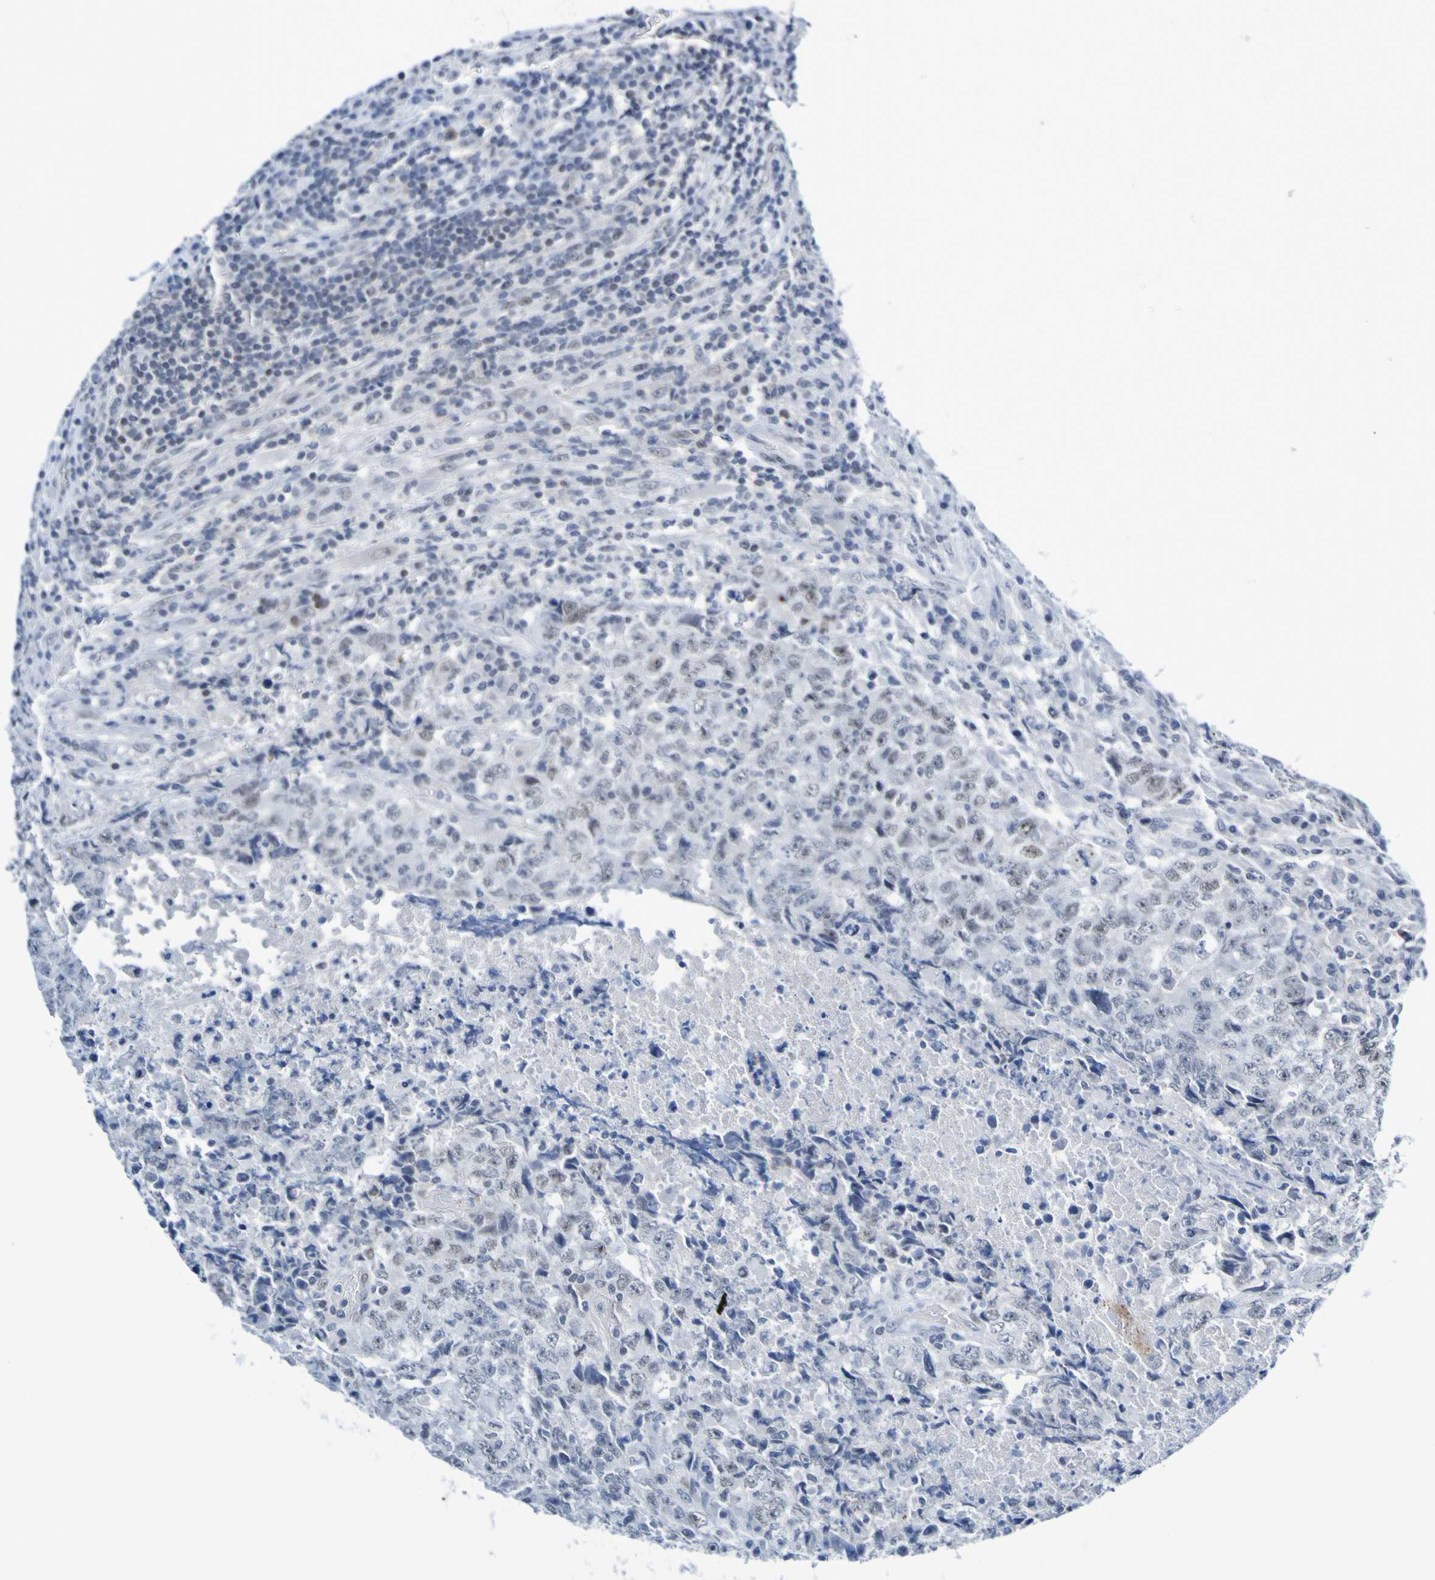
{"staining": {"intensity": "weak", "quantity": "<25%", "location": "nuclear"}, "tissue": "testis cancer", "cell_type": "Tumor cells", "image_type": "cancer", "snomed": [{"axis": "morphology", "description": "Necrosis, NOS"}, {"axis": "morphology", "description": "Carcinoma, Embryonal, NOS"}, {"axis": "topography", "description": "Testis"}], "caption": "Testis embryonal carcinoma was stained to show a protein in brown. There is no significant expression in tumor cells.", "gene": "PCGF1", "patient": {"sex": "male", "age": 19}}